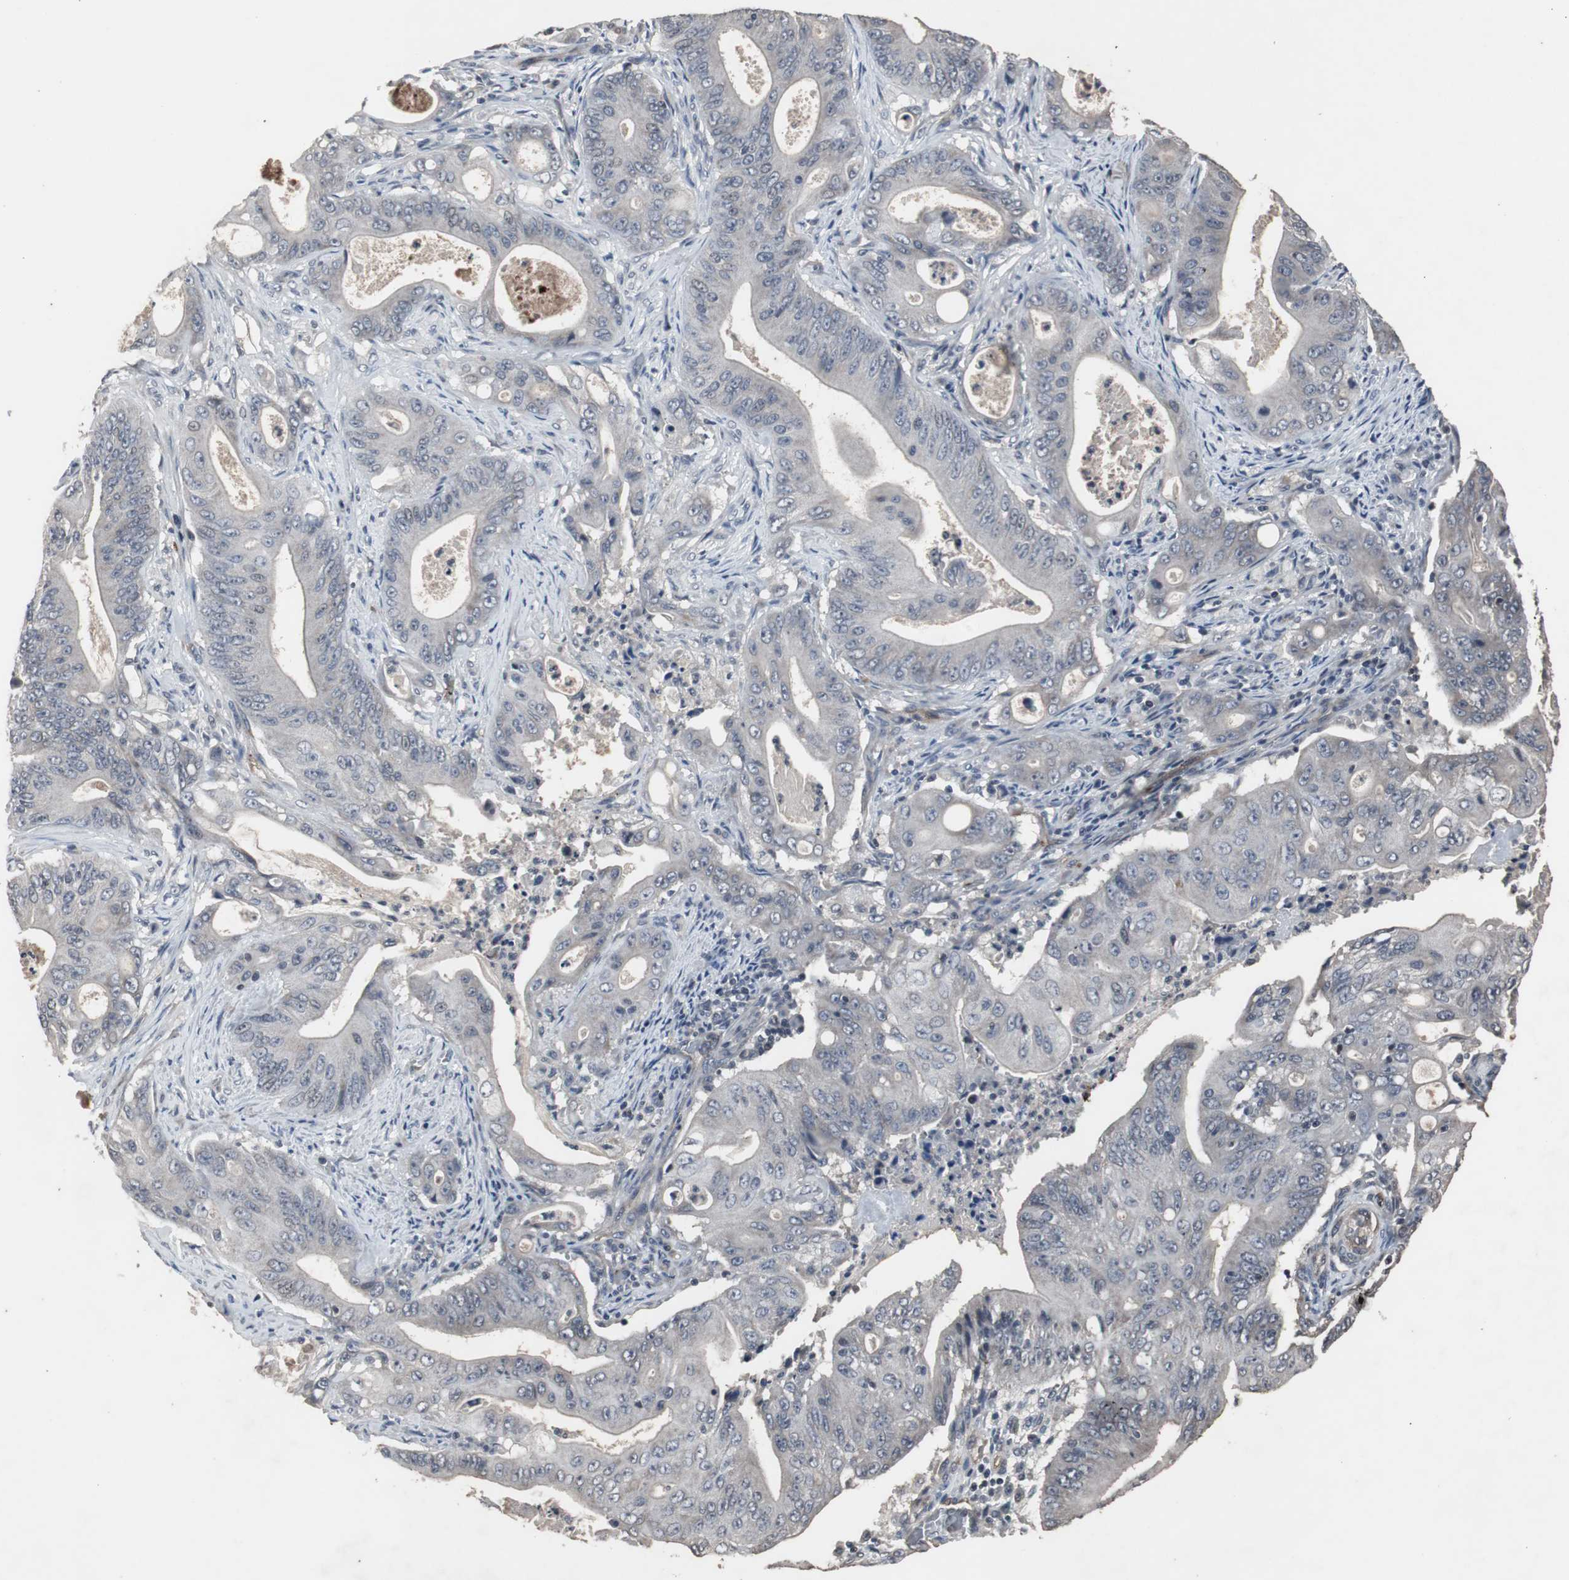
{"staining": {"intensity": "negative", "quantity": "none", "location": "none"}, "tissue": "pancreatic cancer", "cell_type": "Tumor cells", "image_type": "cancer", "snomed": [{"axis": "morphology", "description": "Normal tissue, NOS"}, {"axis": "topography", "description": "Lymph node"}], "caption": "A high-resolution photomicrograph shows immunohistochemistry staining of pancreatic cancer, which reveals no significant positivity in tumor cells.", "gene": "CRADD", "patient": {"sex": "male", "age": 62}}